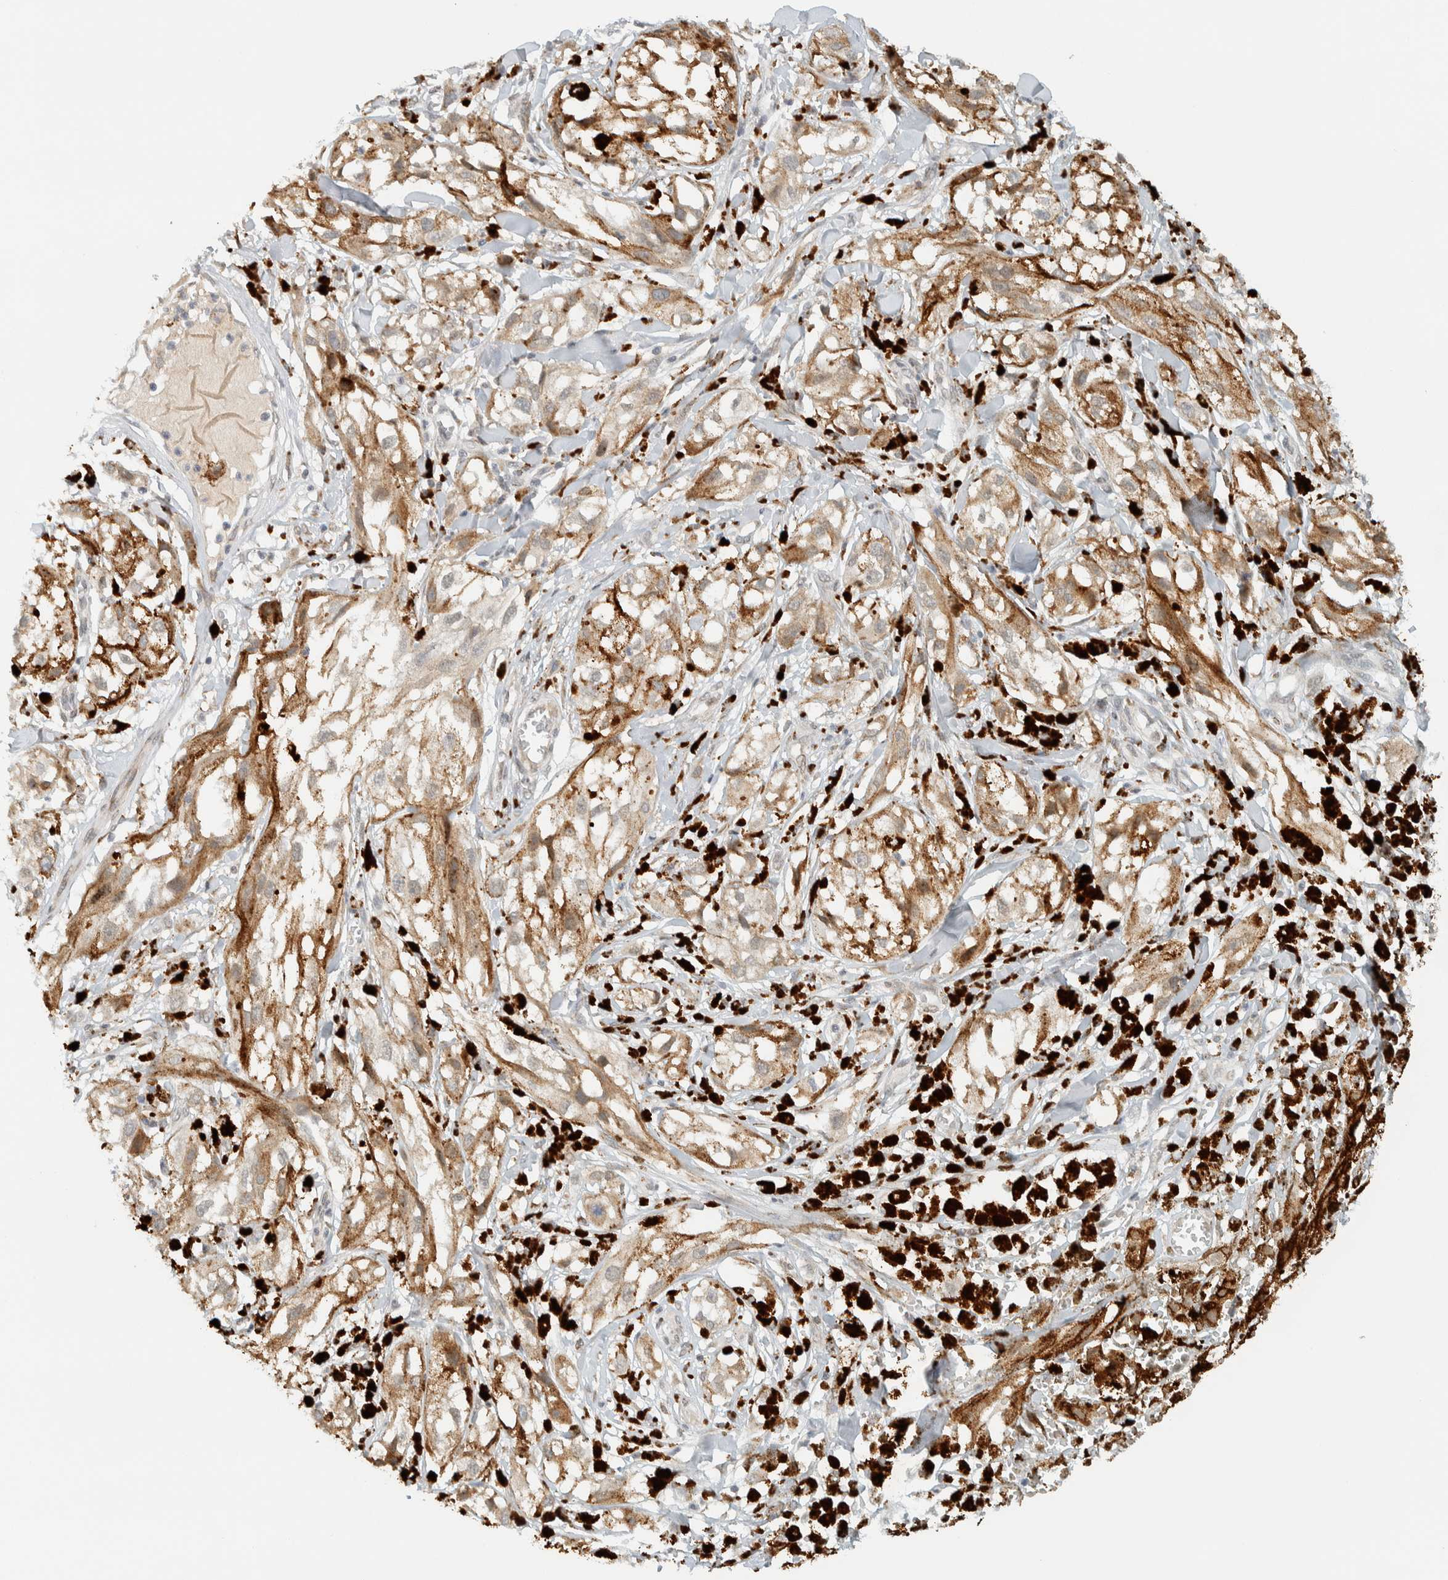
{"staining": {"intensity": "moderate", "quantity": ">75%", "location": "cytoplasmic/membranous"}, "tissue": "melanoma", "cell_type": "Tumor cells", "image_type": "cancer", "snomed": [{"axis": "morphology", "description": "Malignant melanoma, NOS"}, {"axis": "topography", "description": "Skin"}], "caption": "This histopathology image shows melanoma stained with immunohistochemistry to label a protein in brown. The cytoplasmic/membranous of tumor cells show moderate positivity for the protein. Nuclei are counter-stained blue.", "gene": "ITPRID1", "patient": {"sex": "male", "age": 88}}